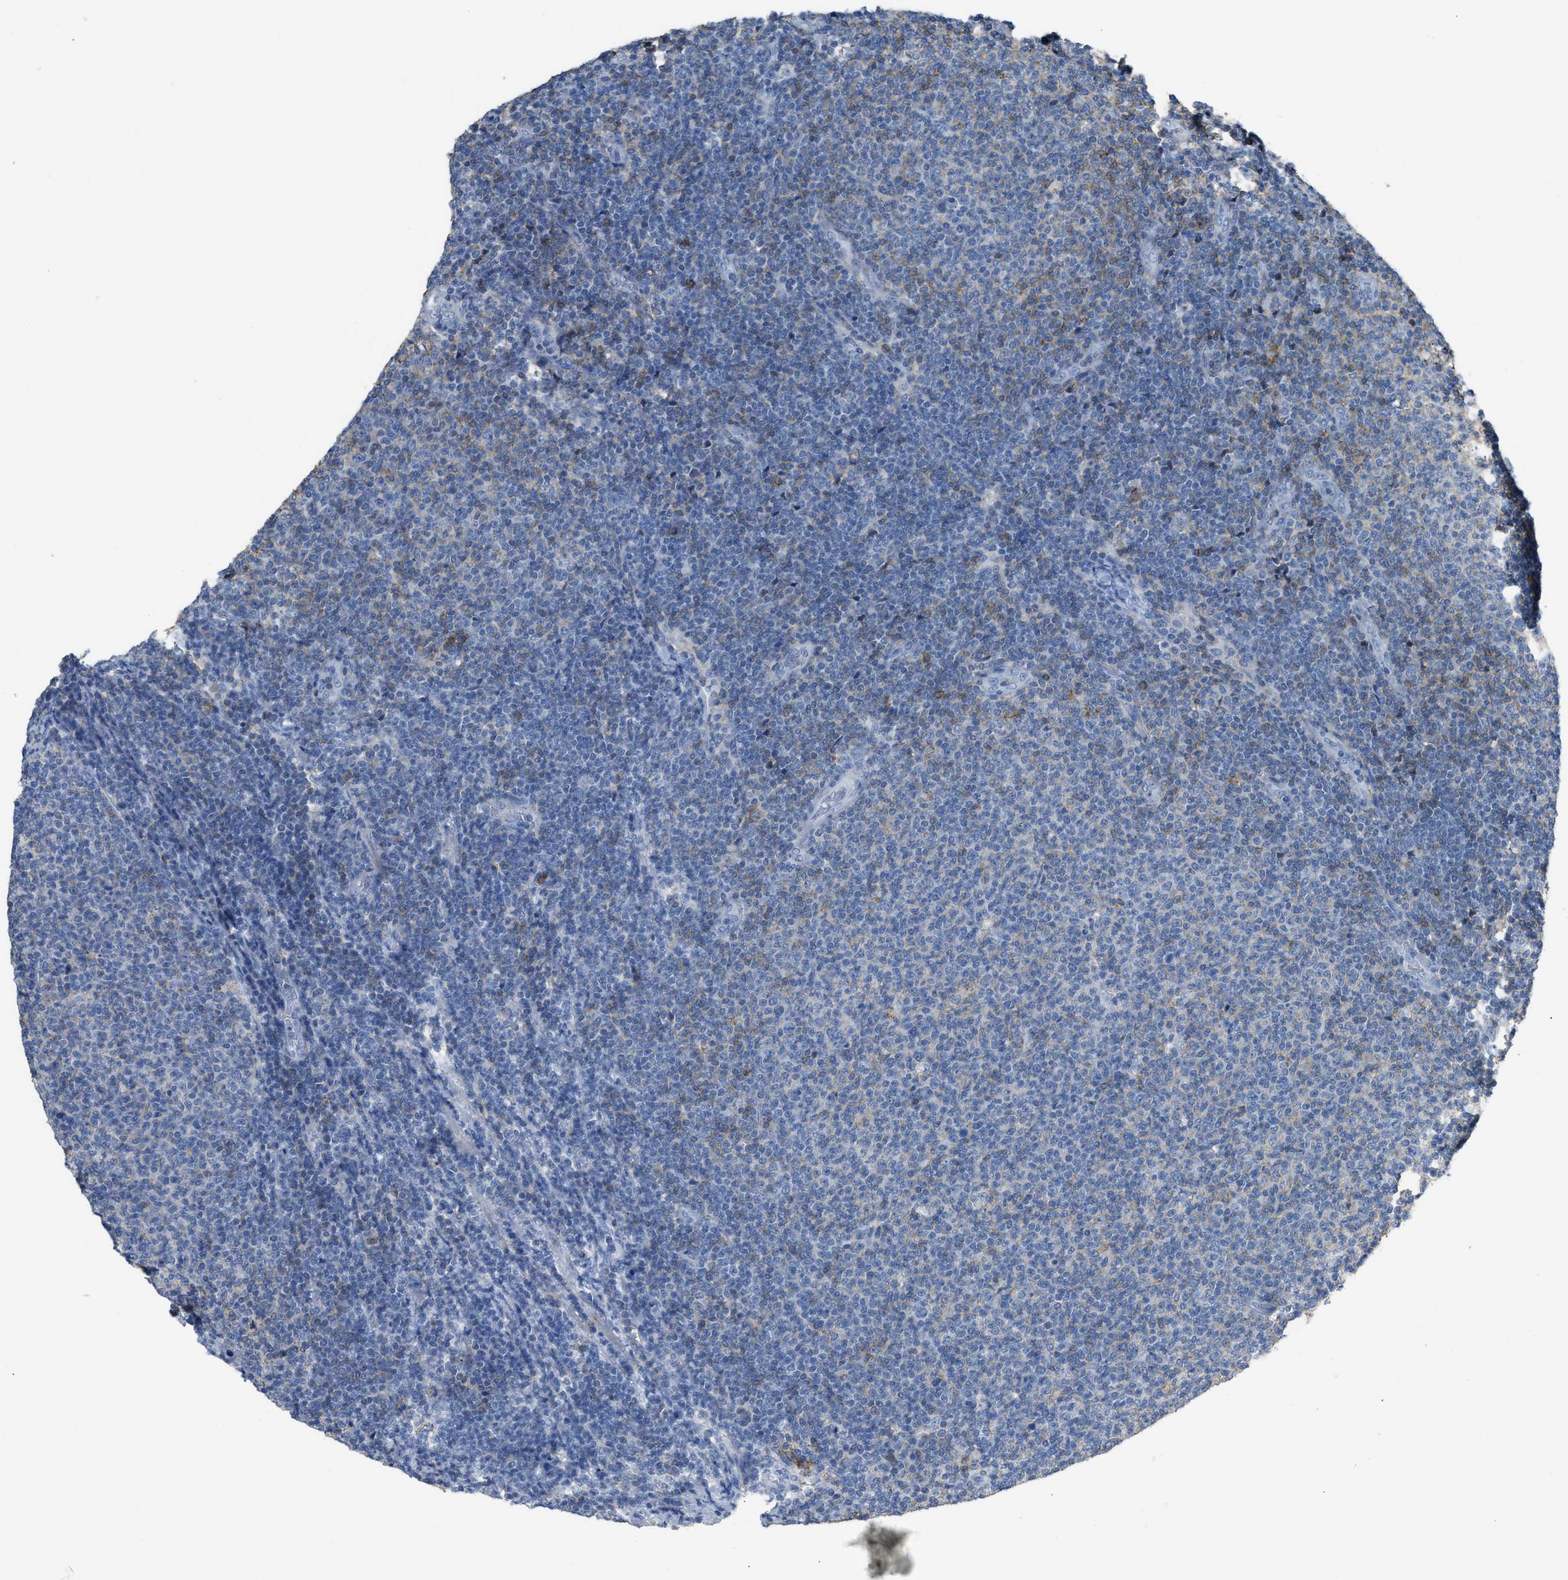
{"staining": {"intensity": "moderate", "quantity": "<25%", "location": "cytoplasmic/membranous"}, "tissue": "lymphoma", "cell_type": "Tumor cells", "image_type": "cancer", "snomed": [{"axis": "morphology", "description": "Malignant lymphoma, non-Hodgkin's type, Low grade"}, {"axis": "topography", "description": "Lymph node"}], "caption": "Lymphoma stained with a protein marker demonstrates moderate staining in tumor cells.", "gene": "OR51E1", "patient": {"sex": "male", "age": 66}}